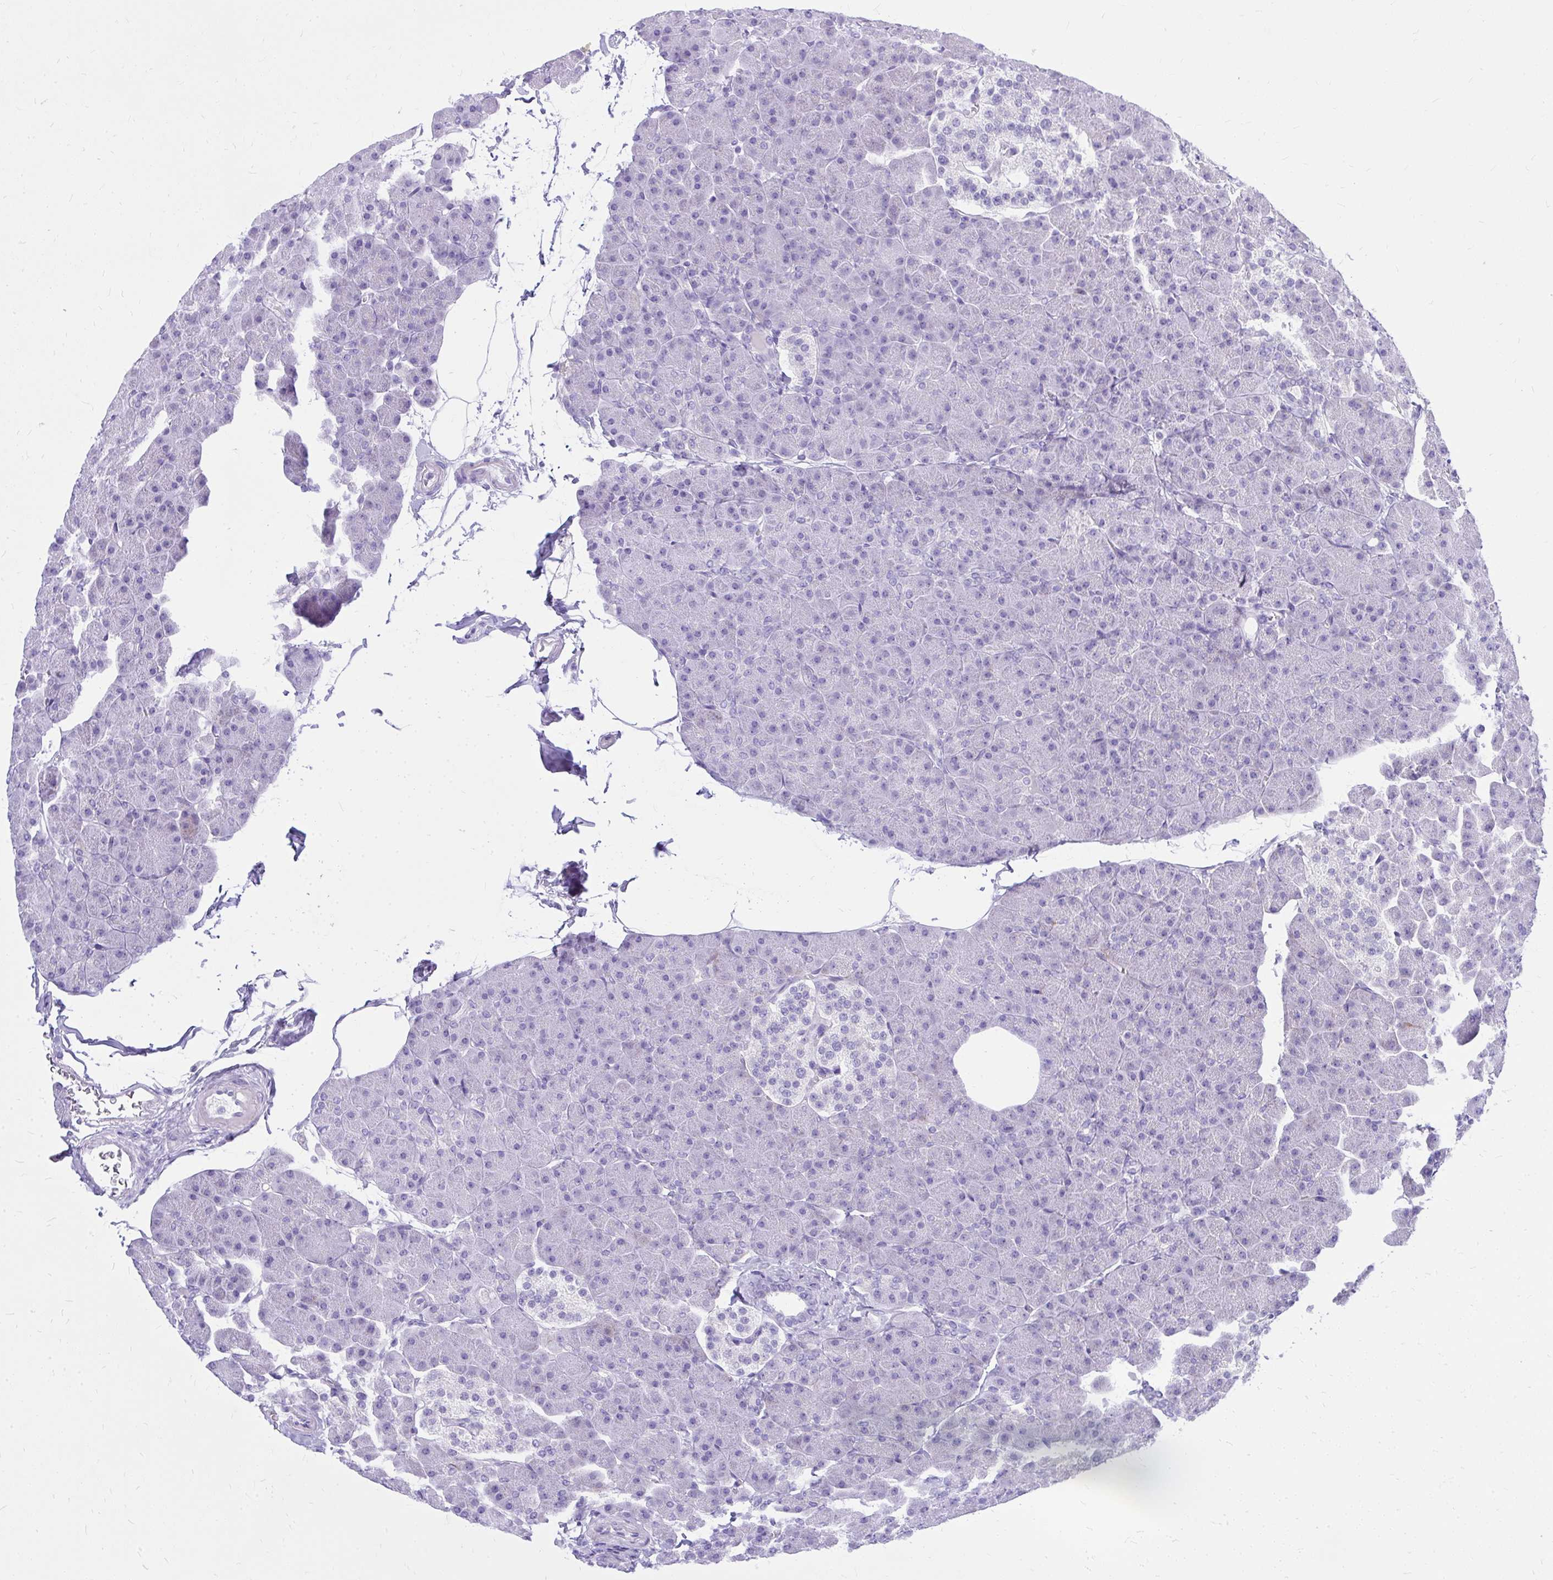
{"staining": {"intensity": "negative", "quantity": "none", "location": "none"}, "tissue": "pancreas", "cell_type": "Exocrine glandular cells", "image_type": "normal", "snomed": [{"axis": "morphology", "description": "Normal tissue, NOS"}, {"axis": "topography", "description": "Pancreas"}], "caption": "Immunohistochemical staining of benign pancreas shows no significant positivity in exocrine glandular cells. (Stains: DAB immunohistochemistry (IHC) with hematoxylin counter stain, Microscopy: brightfield microscopy at high magnification).", "gene": "BCL6B", "patient": {"sex": "male", "age": 35}}